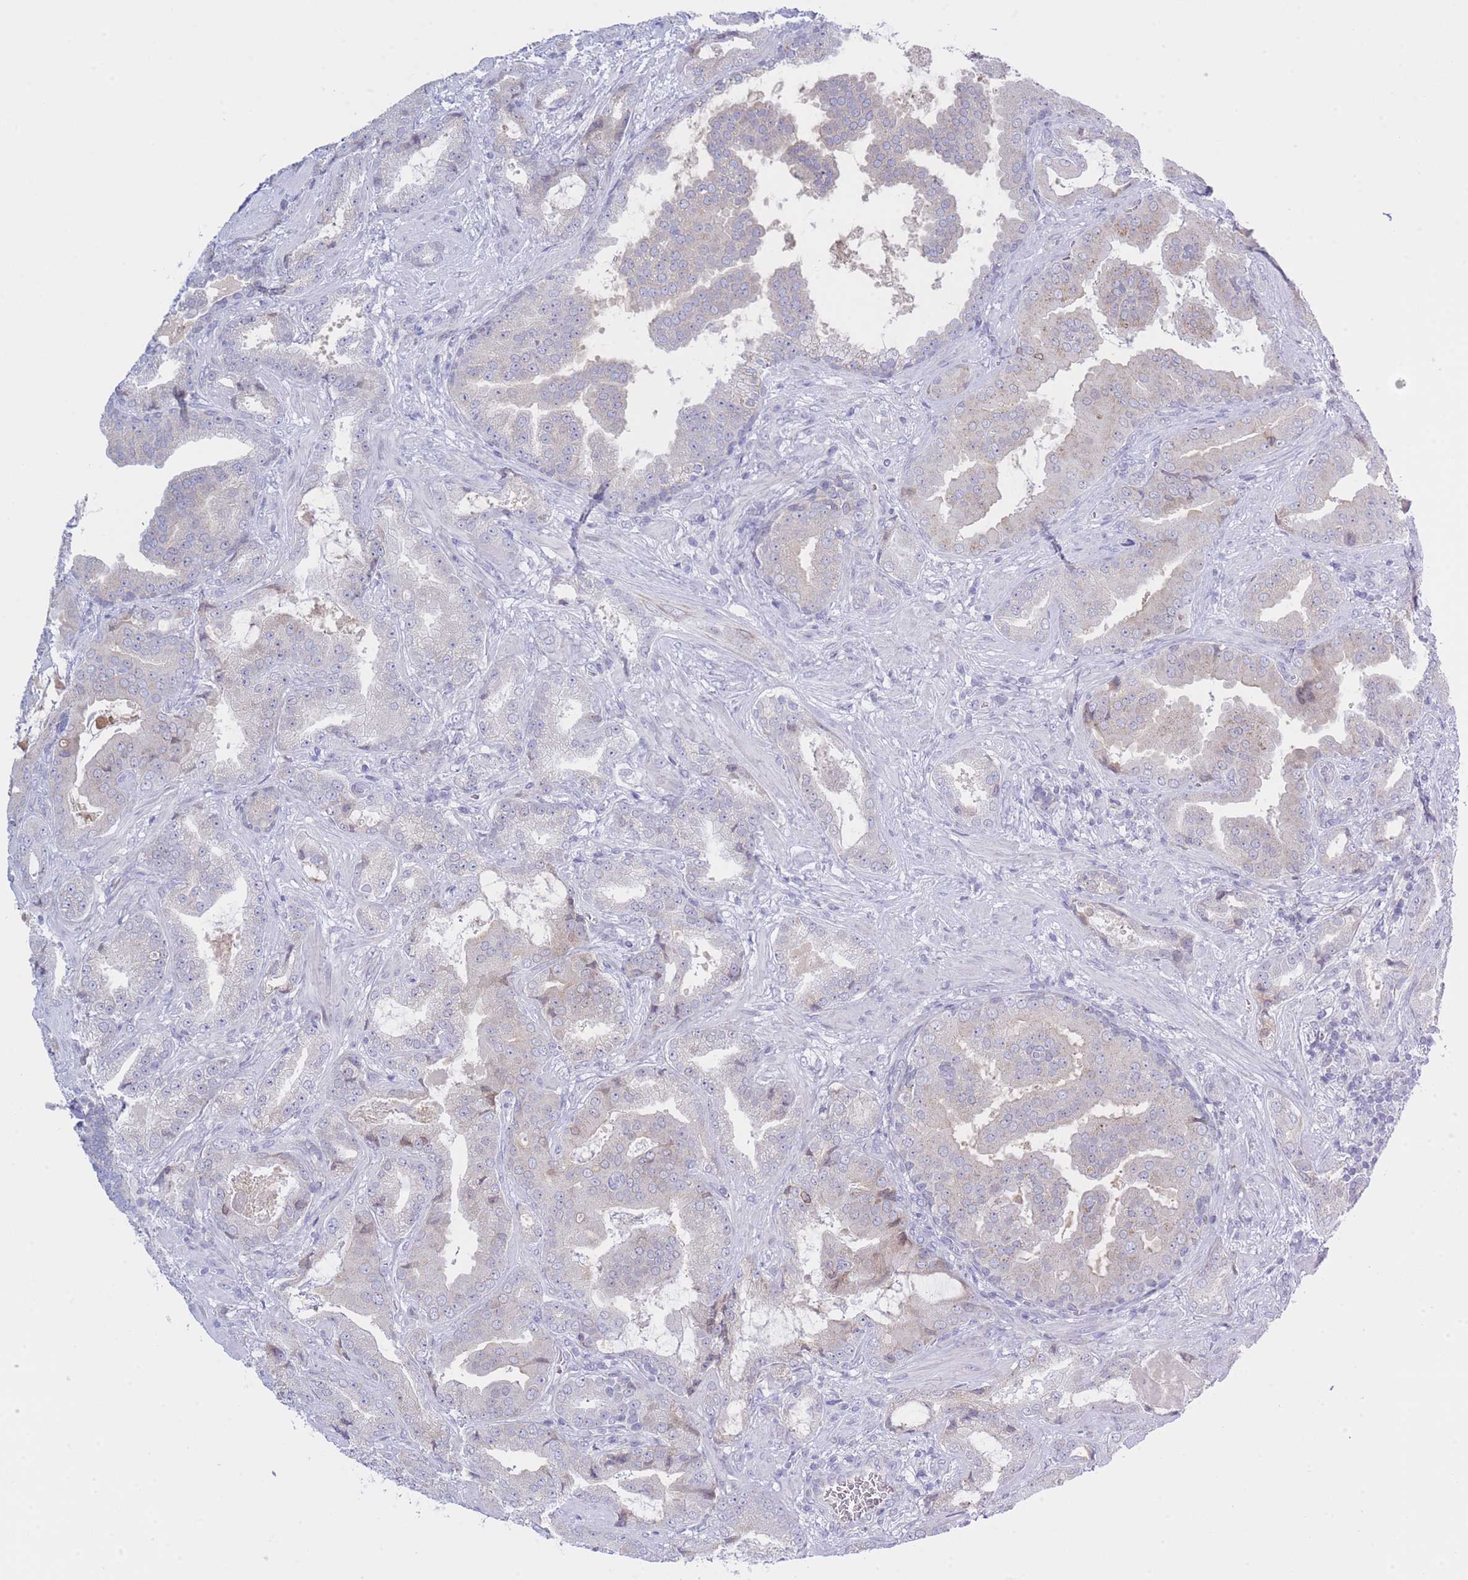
{"staining": {"intensity": "negative", "quantity": "none", "location": "none"}, "tissue": "prostate cancer", "cell_type": "Tumor cells", "image_type": "cancer", "snomed": [{"axis": "morphology", "description": "Adenocarcinoma, High grade"}, {"axis": "topography", "description": "Prostate"}], "caption": "Human prostate adenocarcinoma (high-grade) stained for a protein using IHC displays no staining in tumor cells.", "gene": "NANP", "patient": {"sex": "male", "age": 68}}